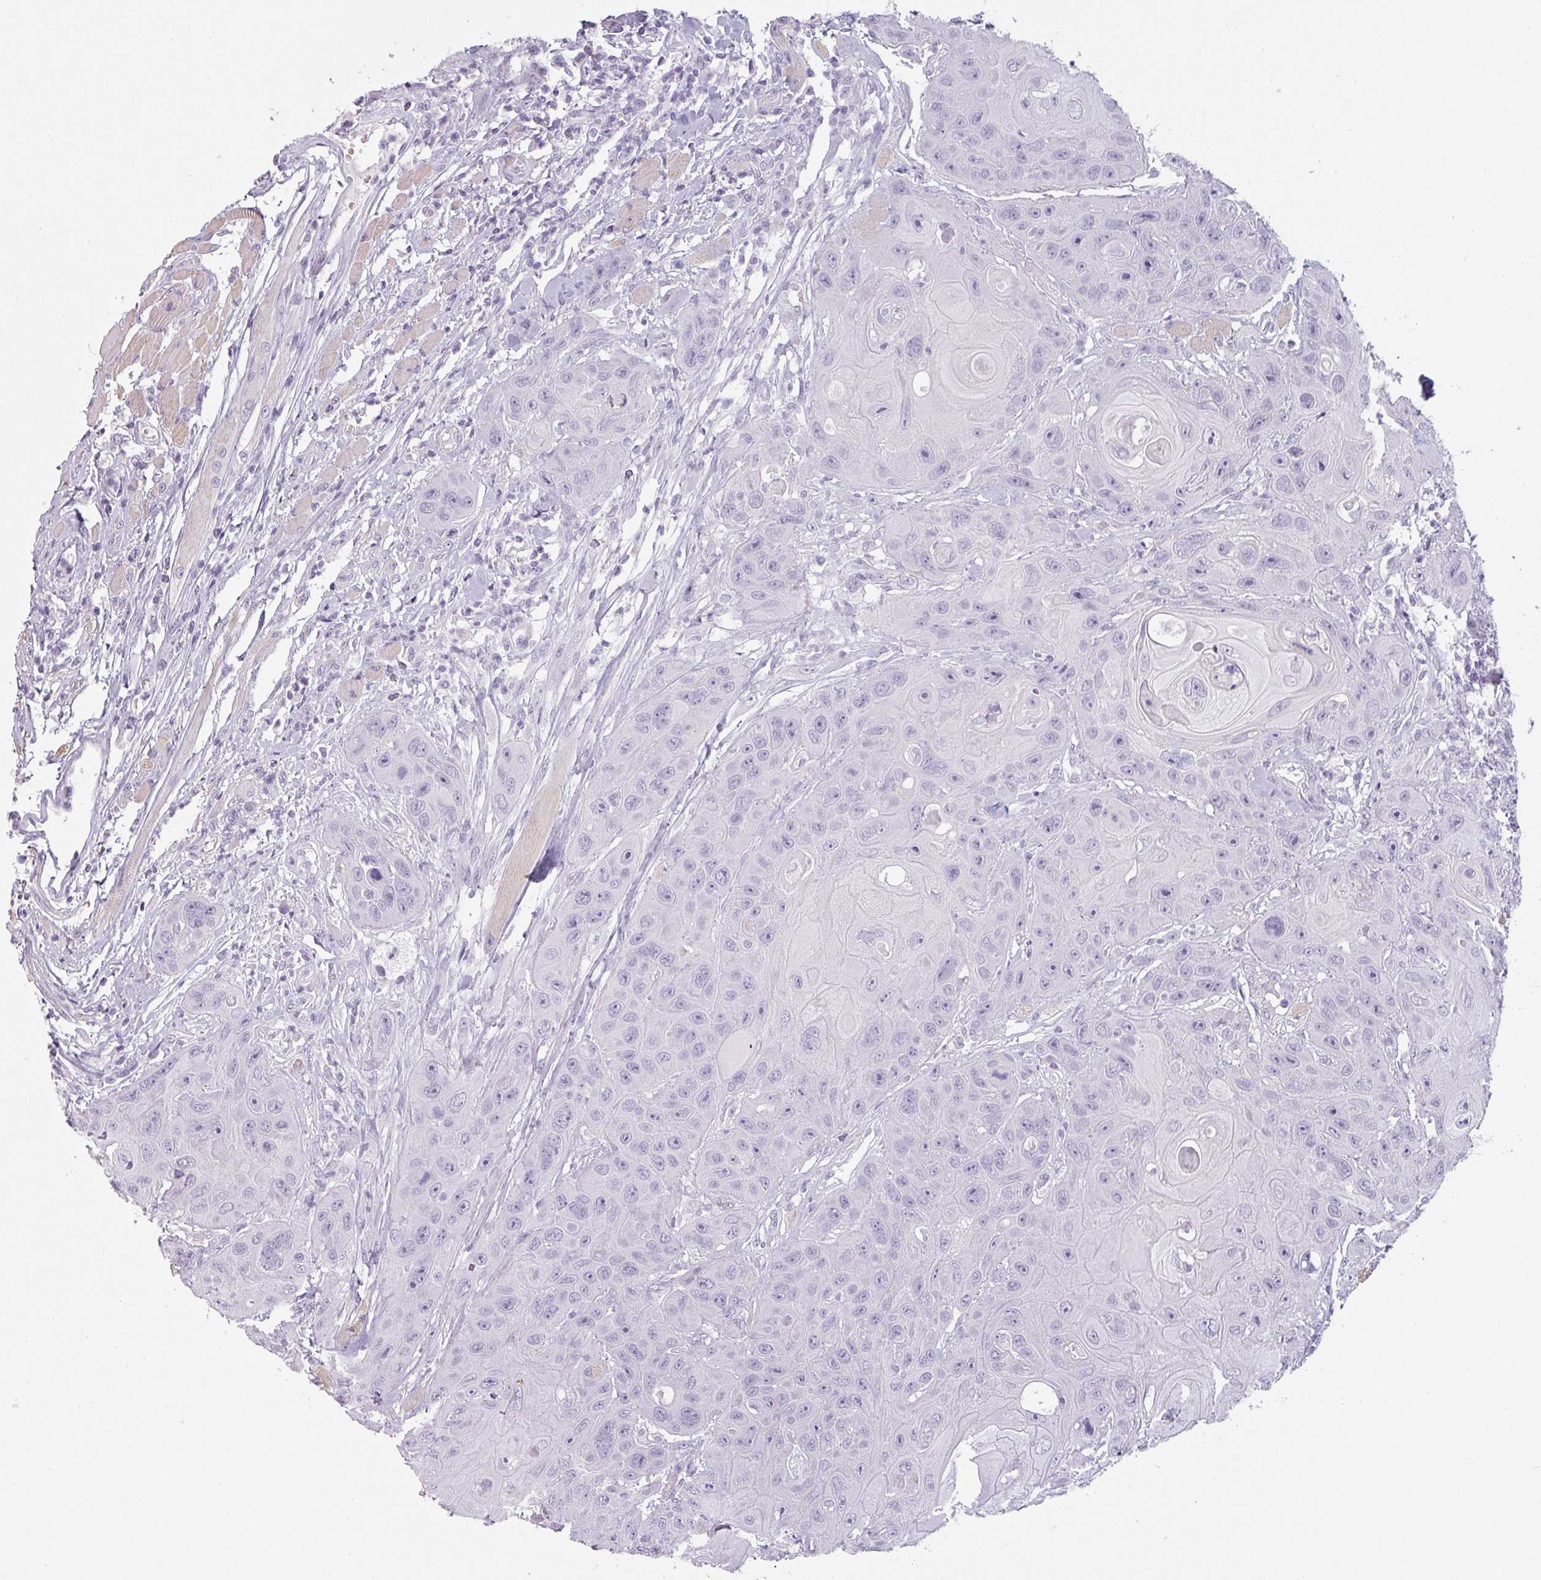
{"staining": {"intensity": "negative", "quantity": "none", "location": "none"}, "tissue": "head and neck cancer", "cell_type": "Tumor cells", "image_type": "cancer", "snomed": [{"axis": "morphology", "description": "Squamous cell carcinoma, NOS"}, {"axis": "topography", "description": "Head-Neck"}], "caption": "High magnification brightfield microscopy of squamous cell carcinoma (head and neck) stained with DAB (brown) and counterstained with hematoxylin (blue): tumor cells show no significant expression. (Stains: DAB immunohistochemistry (IHC) with hematoxylin counter stain, Microscopy: brightfield microscopy at high magnification).", "gene": "SFTPA1", "patient": {"sex": "female", "age": 59}}